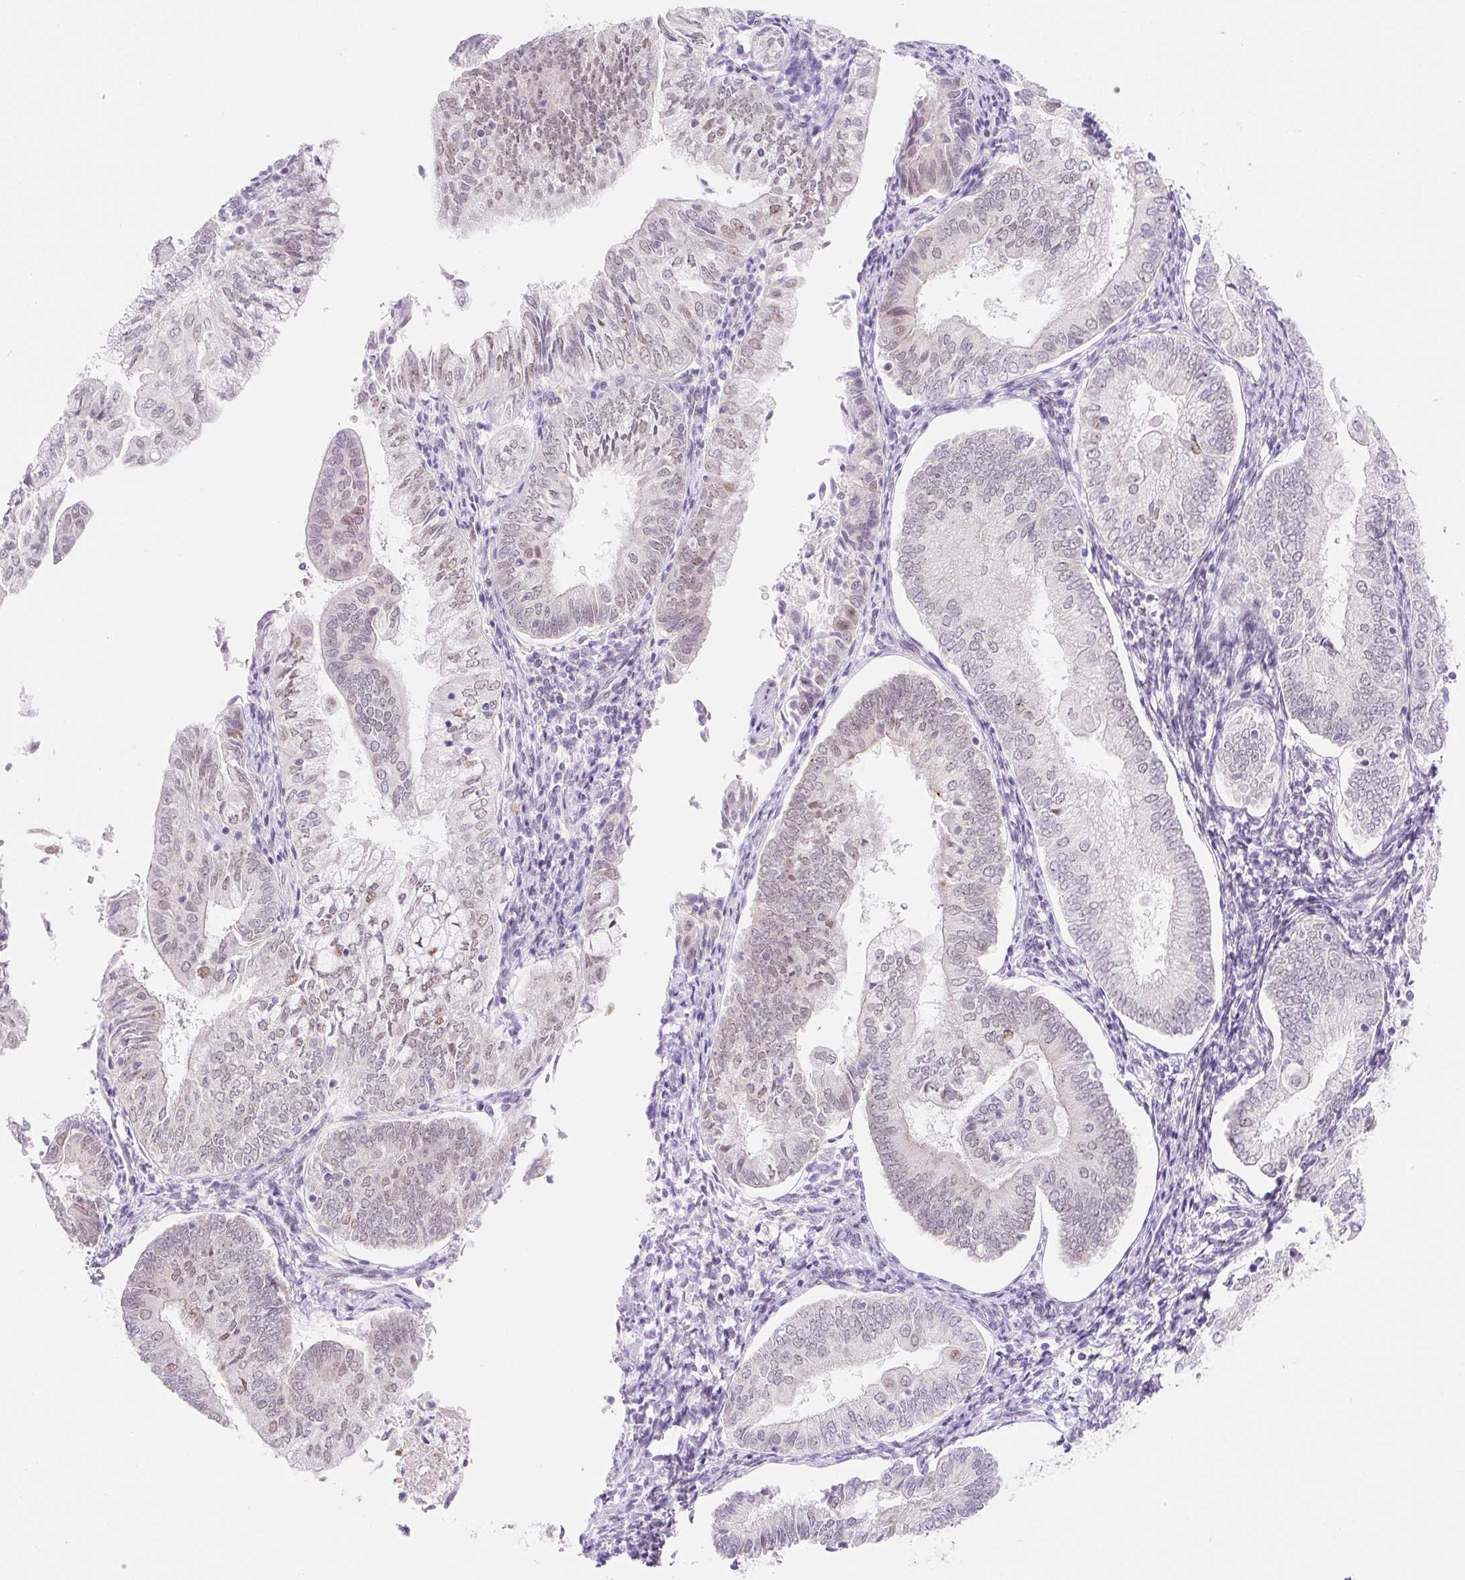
{"staining": {"intensity": "moderate", "quantity": "25%-75%", "location": "nuclear"}, "tissue": "endometrial cancer", "cell_type": "Tumor cells", "image_type": "cancer", "snomed": [{"axis": "morphology", "description": "Adenocarcinoma, NOS"}, {"axis": "topography", "description": "Endometrium"}], "caption": "A histopathology image of human adenocarcinoma (endometrial) stained for a protein demonstrates moderate nuclear brown staining in tumor cells.", "gene": "H2BW1", "patient": {"sex": "female", "age": 55}}